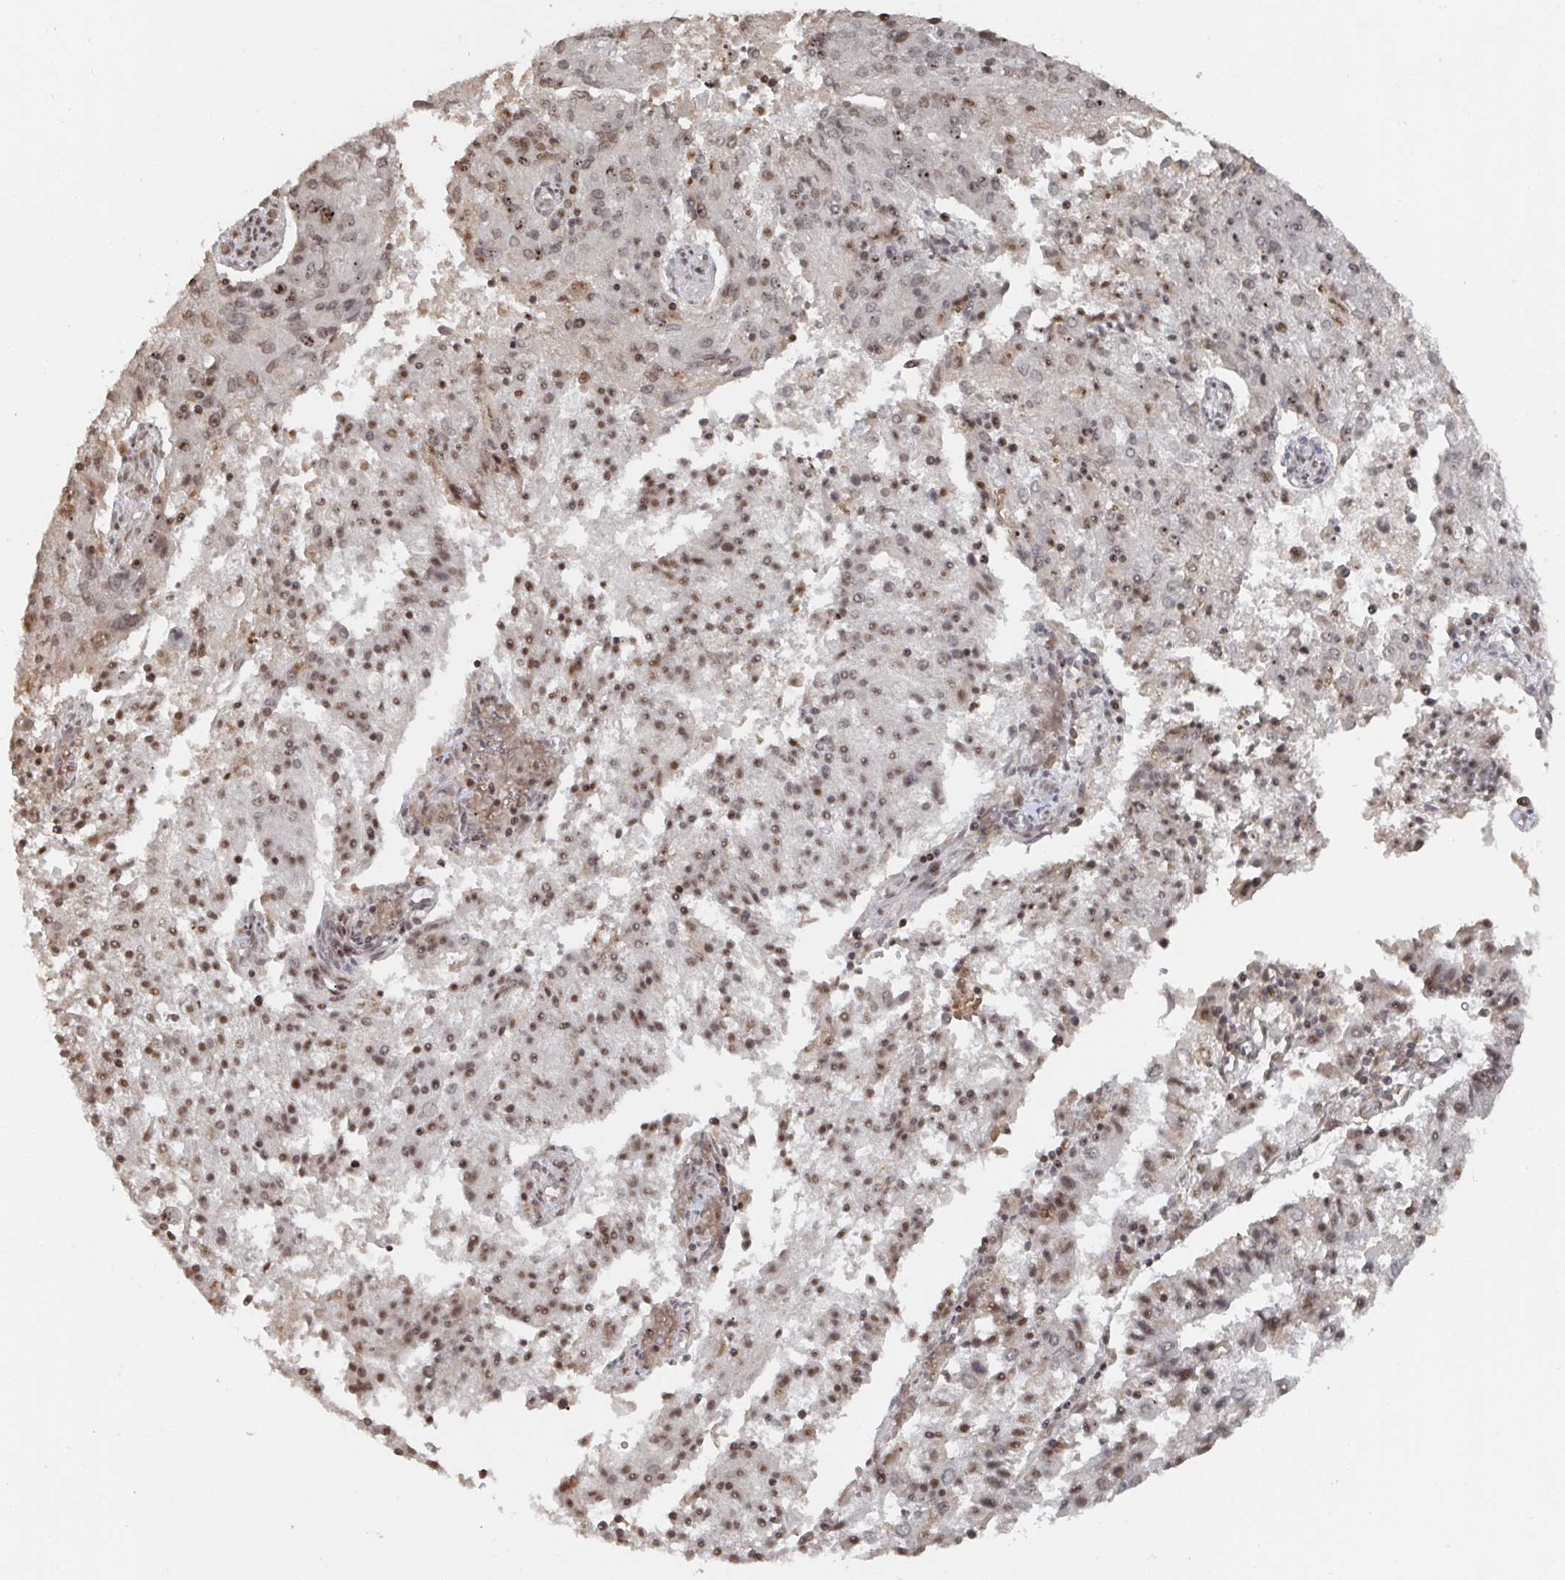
{"staining": {"intensity": "moderate", "quantity": "25%-75%", "location": "nuclear"}, "tissue": "endometrial cancer", "cell_type": "Tumor cells", "image_type": "cancer", "snomed": [{"axis": "morphology", "description": "Adenocarcinoma, NOS"}, {"axis": "topography", "description": "Endometrium"}], "caption": "Immunohistochemical staining of human endometrial cancer (adenocarcinoma) displays medium levels of moderate nuclear protein expression in approximately 25%-75% of tumor cells. Using DAB (3,3'-diaminobenzidine) (brown) and hematoxylin (blue) stains, captured at high magnification using brightfield microscopy.", "gene": "ZDHHC12", "patient": {"sex": "female", "age": 82}}